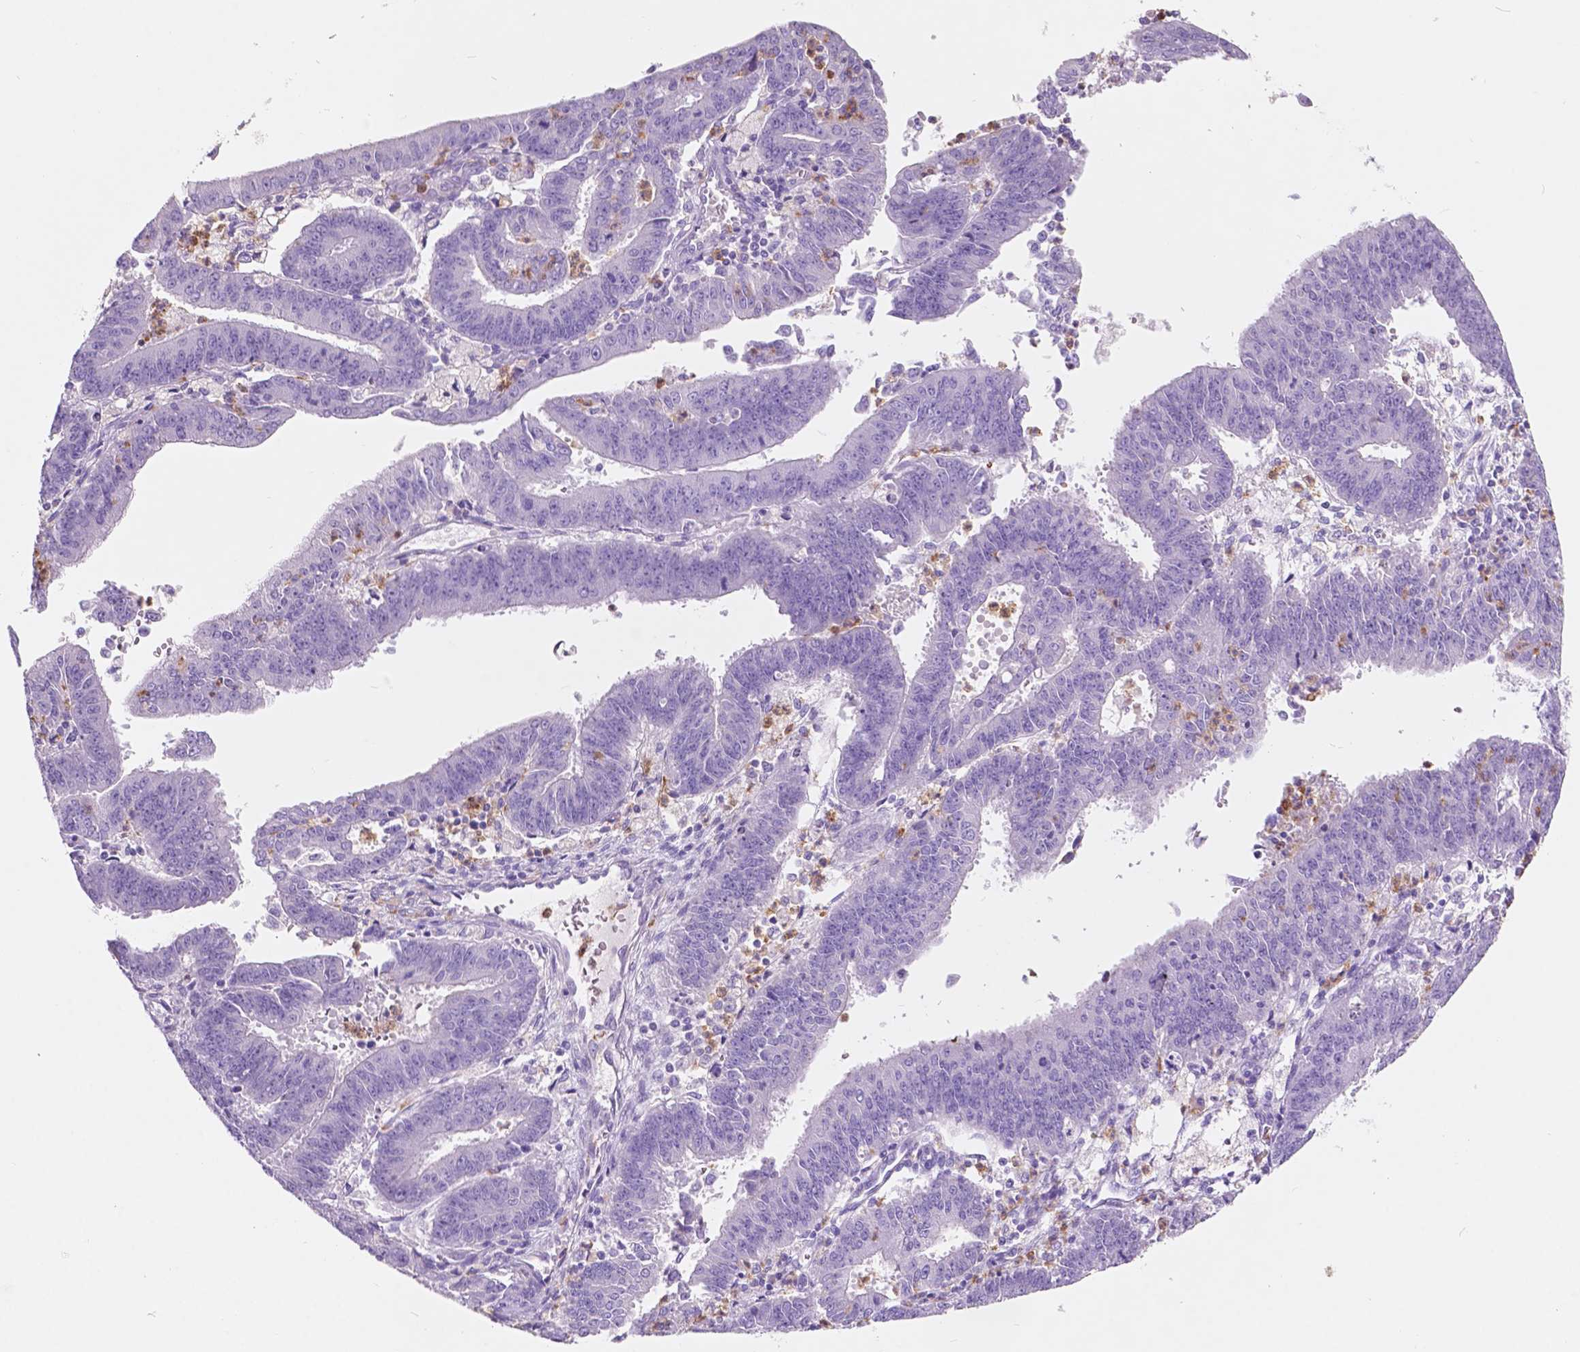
{"staining": {"intensity": "negative", "quantity": "none", "location": "none"}, "tissue": "endometrial cancer", "cell_type": "Tumor cells", "image_type": "cancer", "snomed": [{"axis": "morphology", "description": "Adenocarcinoma, NOS"}, {"axis": "topography", "description": "Endometrium"}], "caption": "Immunohistochemistry histopathology image of neoplastic tissue: adenocarcinoma (endometrial) stained with DAB (3,3'-diaminobenzidine) displays no significant protein expression in tumor cells.", "gene": "CUZD1", "patient": {"sex": "female", "age": 73}}